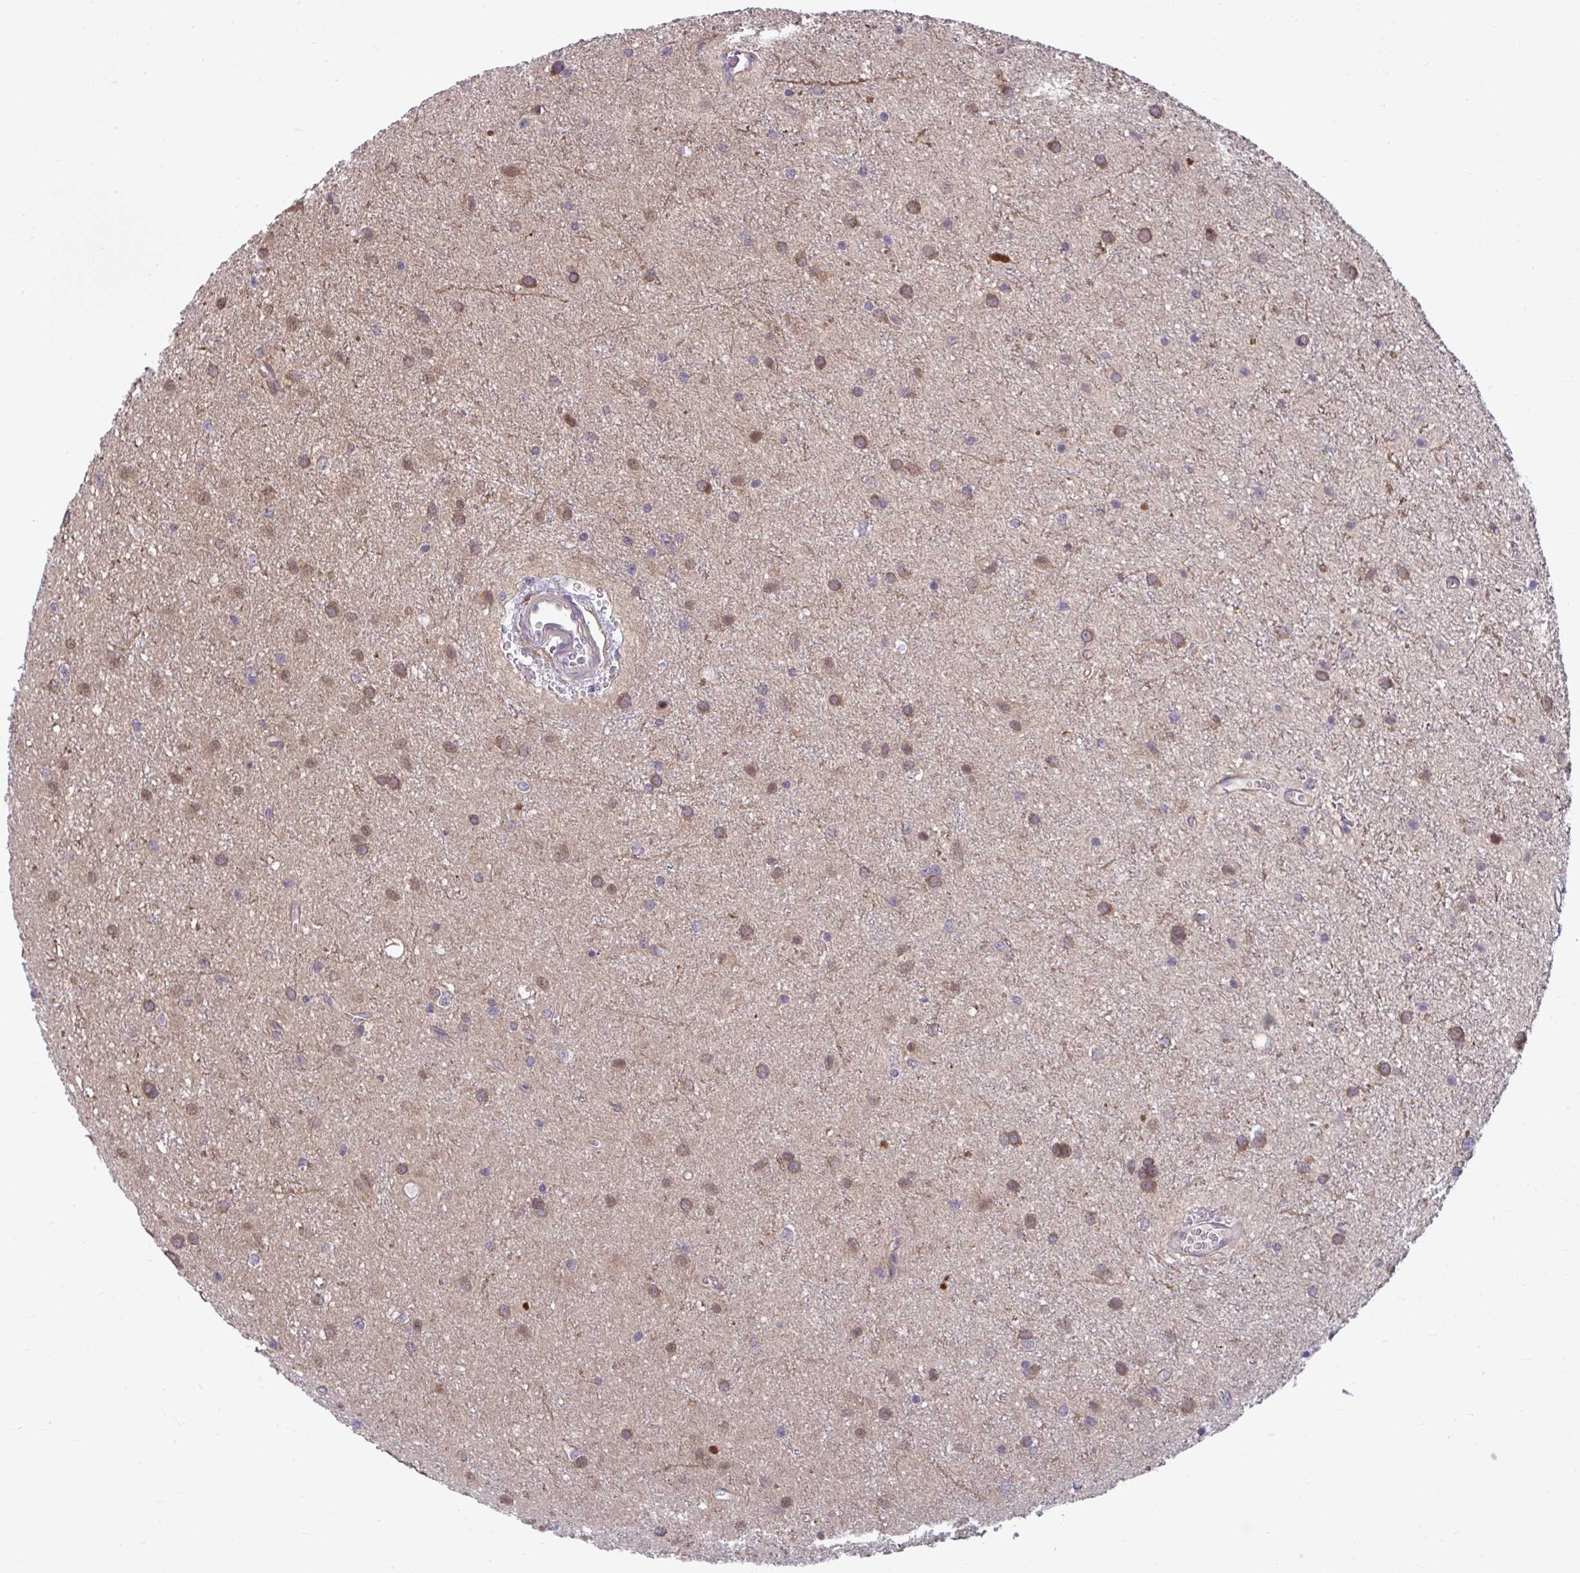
{"staining": {"intensity": "moderate", "quantity": ">75%", "location": "cytoplasmic/membranous"}, "tissue": "glioma", "cell_type": "Tumor cells", "image_type": "cancer", "snomed": [{"axis": "morphology", "description": "Glioma, malignant, Low grade"}, {"axis": "topography", "description": "Cerebellum"}], "caption": "This is a micrograph of IHC staining of glioma, which shows moderate positivity in the cytoplasmic/membranous of tumor cells.", "gene": "PCDHB7", "patient": {"sex": "female", "age": 5}}